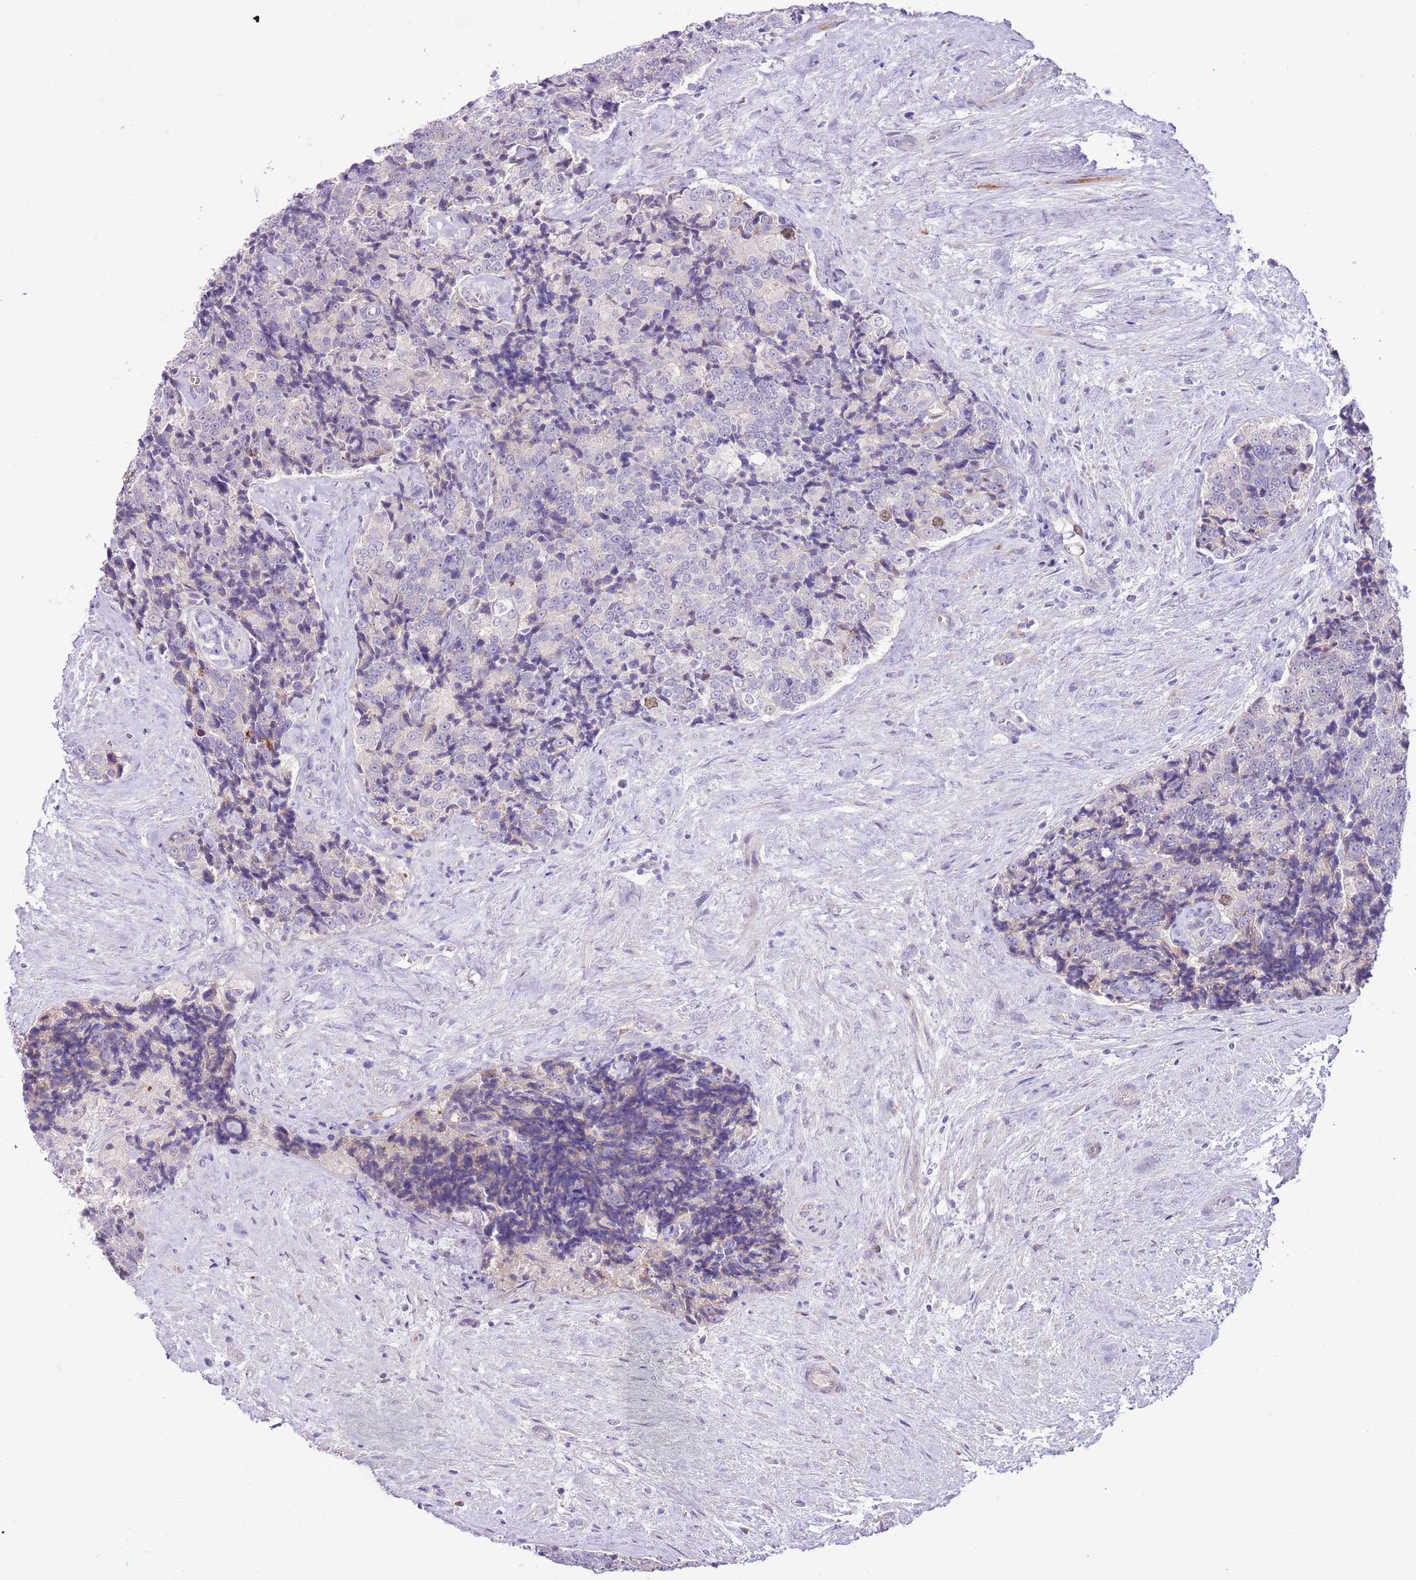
{"staining": {"intensity": "negative", "quantity": "none", "location": "none"}, "tissue": "prostate cancer", "cell_type": "Tumor cells", "image_type": "cancer", "snomed": [{"axis": "morphology", "description": "Adenocarcinoma, High grade"}, {"axis": "topography", "description": "Prostate"}], "caption": "DAB (3,3'-diaminobenzidine) immunohistochemical staining of prostate adenocarcinoma (high-grade) displays no significant expression in tumor cells.", "gene": "FBRSL1", "patient": {"sex": "male", "age": 70}}